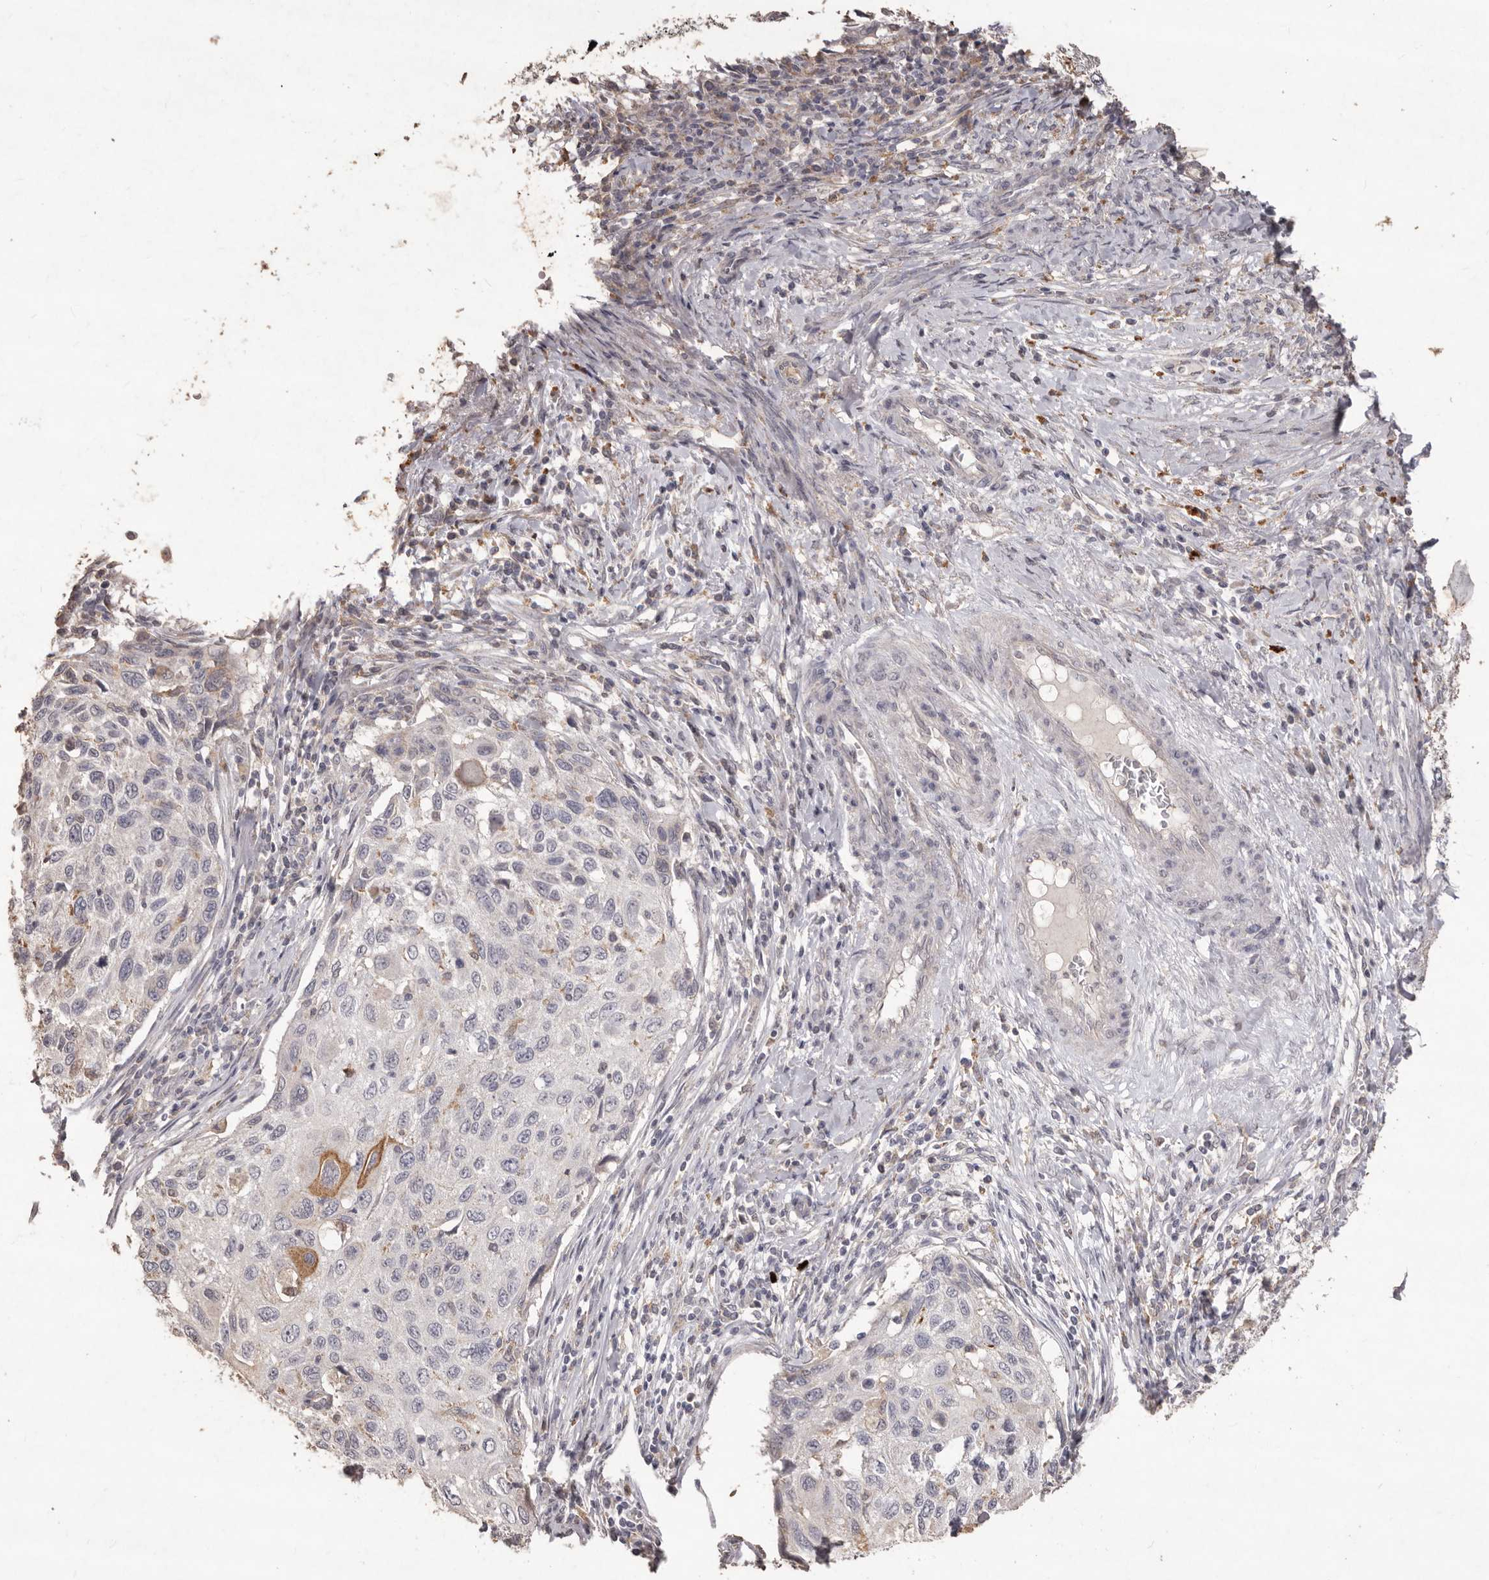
{"staining": {"intensity": "moderate", "quantity": "<25%", "location": "cytoplasmic/membranous"}, "tissue": "cervical cancer", "cell_type": "Tumor cells", "image_type": "cancer", "snomed": [{"axis": "morphology", "description": "Squamous cell carcinoma, NOS"}, {"axis": "topography", "description": "Cervix"}], "caption": "Tumor cells reveal low levels of moderate cytoplasmic/membranous positivity in about <25% of cells in human cervical cancer (squamous cell carcinoma).", "gene": "PRSS27", "patient": {"sex": "female", "age": 70}}